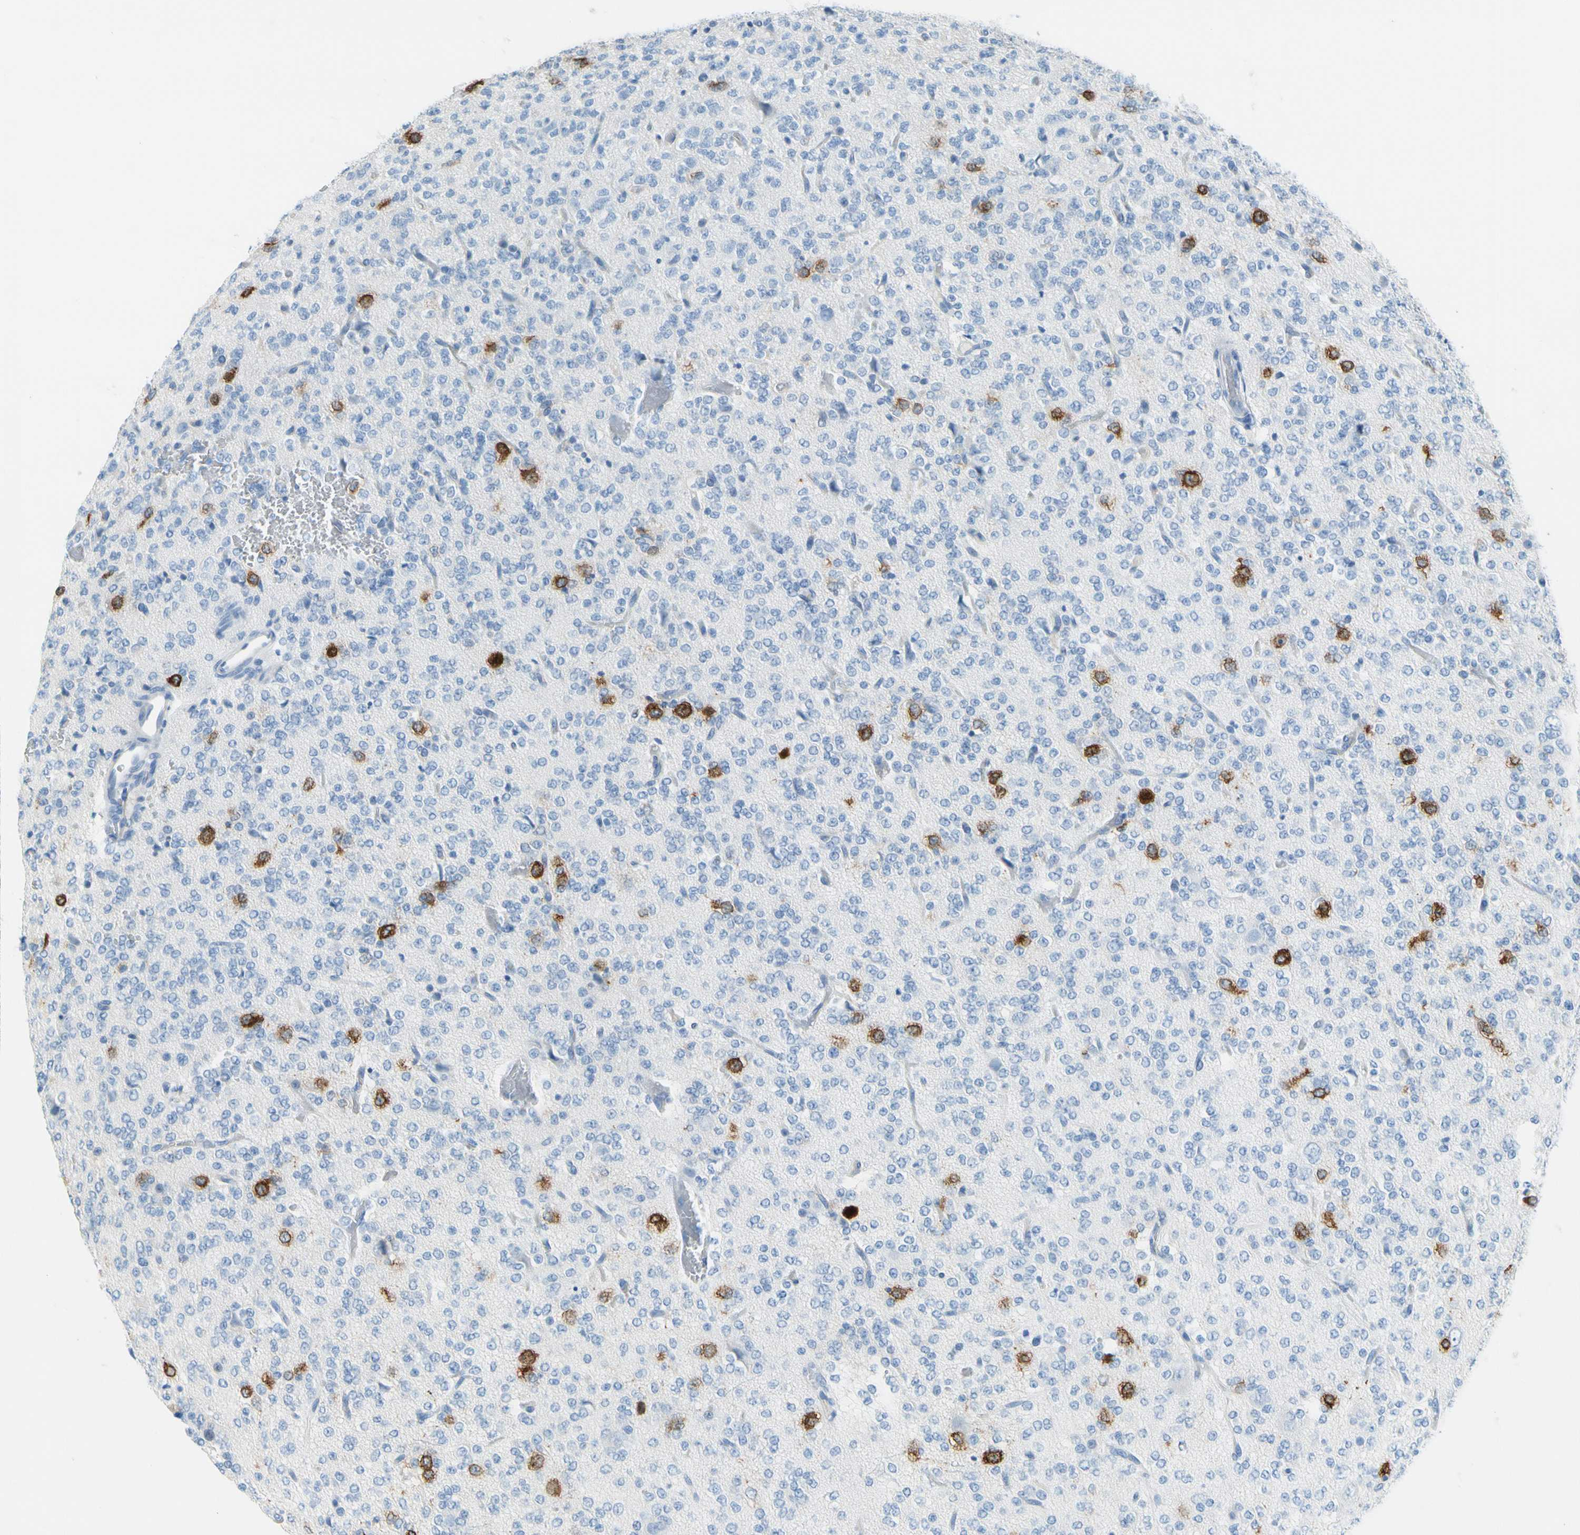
{"staining": {"intensity": "moderate", "quantity": "<25%", "location": "cytoplasmic/membranous"}, "tissue": "glioma", "cell_type": "Tumor cells", "image_type": "cancer", "snomed": [{"axis": "morphology", "description": "Glioma, malignant, Low grade"}, {"axis": "topography", "description": "Brain"}], "caption": "DAB (3,3'-diaminobenzidine) immunohistochemical staining of human glioma reveals moderate cytoplasmic/membranous protein staining in approximately <25% of tumor cells.", "gene": "TACC3", "patient": {"sex": "male", "age": 38}}